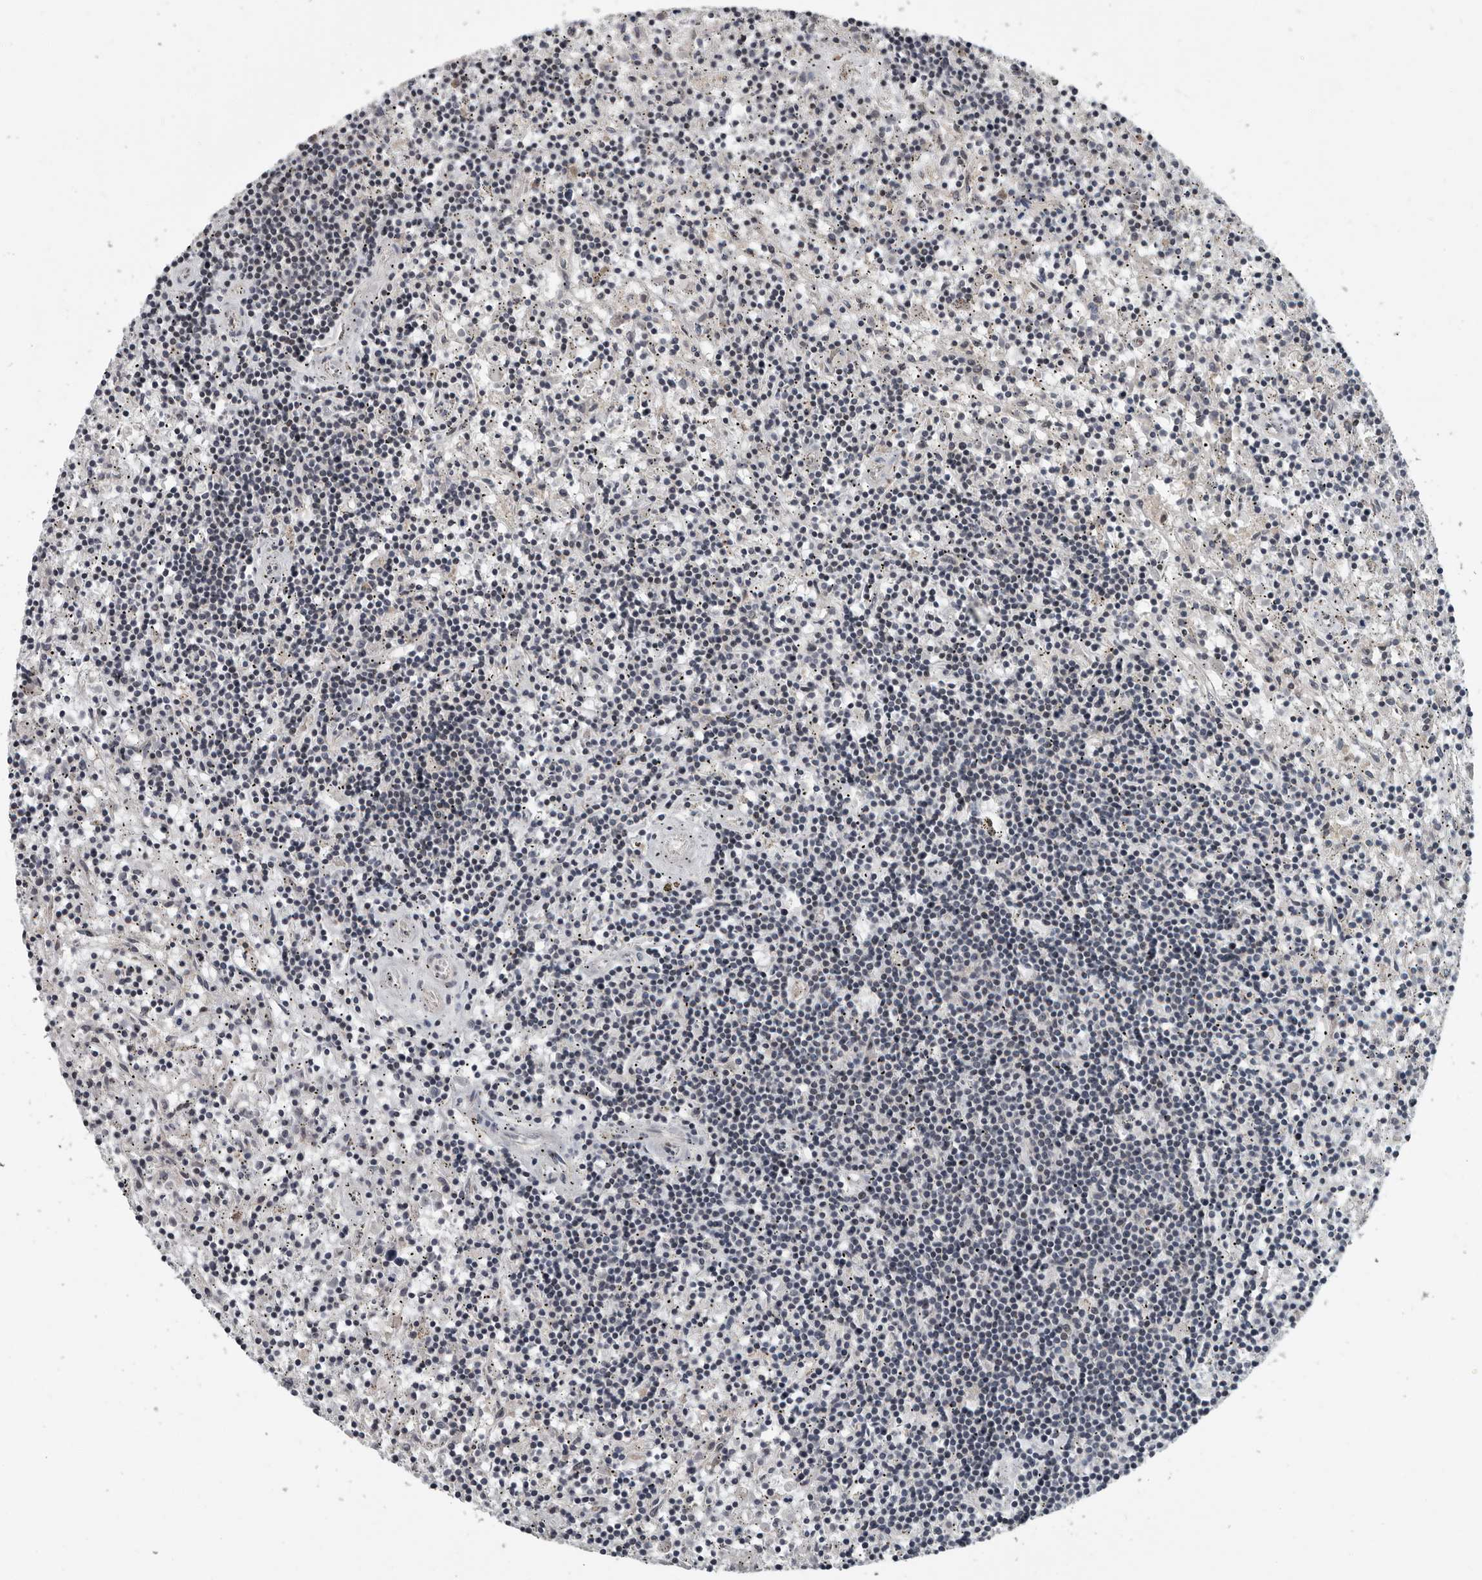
{"staining": {"intensity": "negative", "quantity": "none", "location": "none"}, "tissue": "lymphoma", "cell_type": "Tumor cells", "image_type": "cancer", "snomed": [{"axis": "morphology", "description": "Malignant lymphoma, non-Hodgkin's type, Low grade"}, {"axis": "topography", "description": "Spleen"}], "caption": "The photomicrograph displays no significant staining in tumor cells of low-grade malignant lymphoma, non-Hodgkin's type.", "gene": "TMEM199", "patient": {"sex": "male", "age": 76}}